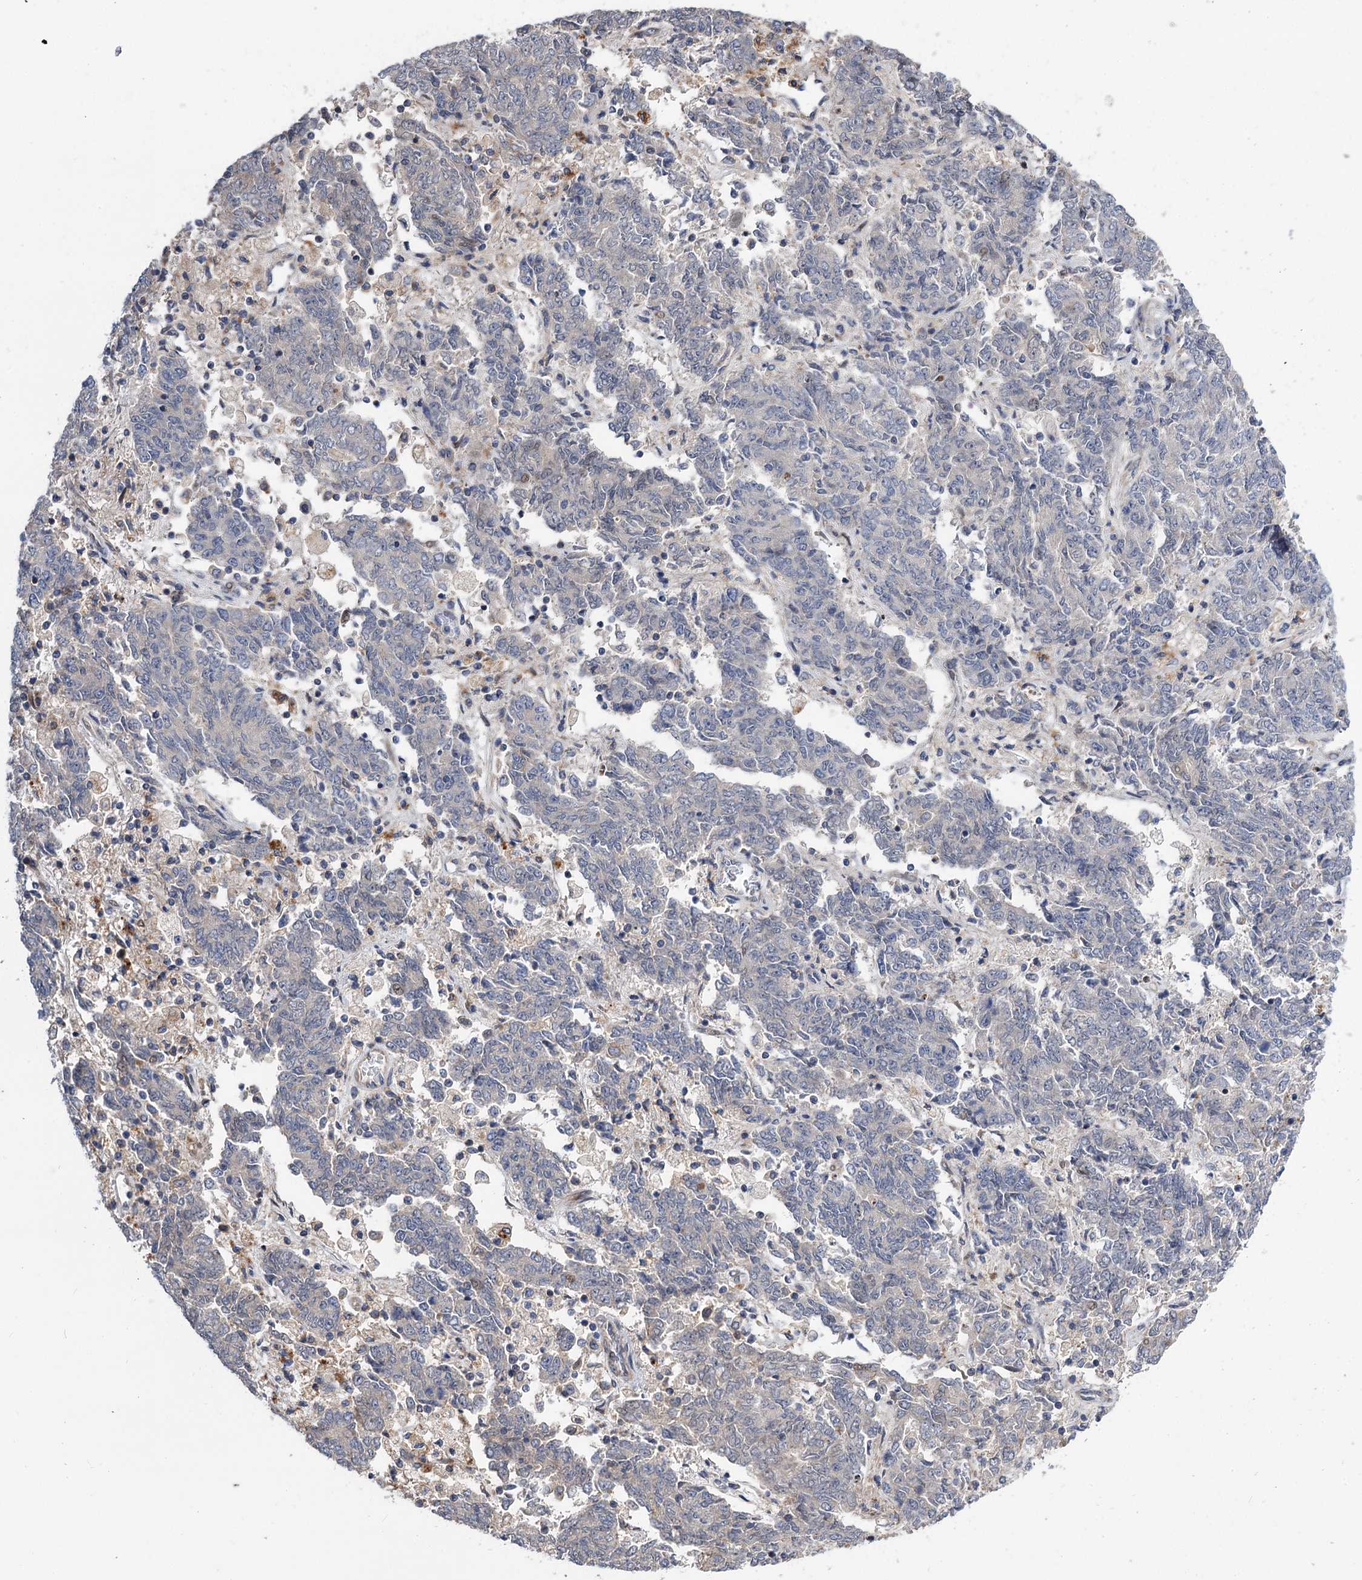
{"staining": {"intensity": "negative", "quantity": "none", "location": "none"}, "tissue": "endometrial cancer", "cell_type": "Tumor cells", "image_type": "cancer", "snomed": [{"axis": "morphology", "description": "Adenocarcinoma, NOS"}, {"axis": "topography", "description": "Endometrium"}], "caption": "Immunohistochemistry histopathology image of neoplastic tissue: endometrial adenocarcinoma stained with DAB reveals no significant protein positivity in tumor cells. The staining is performed using DAB brown chromogen with nuclei counter-stained in using hematoxylin.", "gene": "UBR1", "patient": {"sex": "female", "age": 80}}